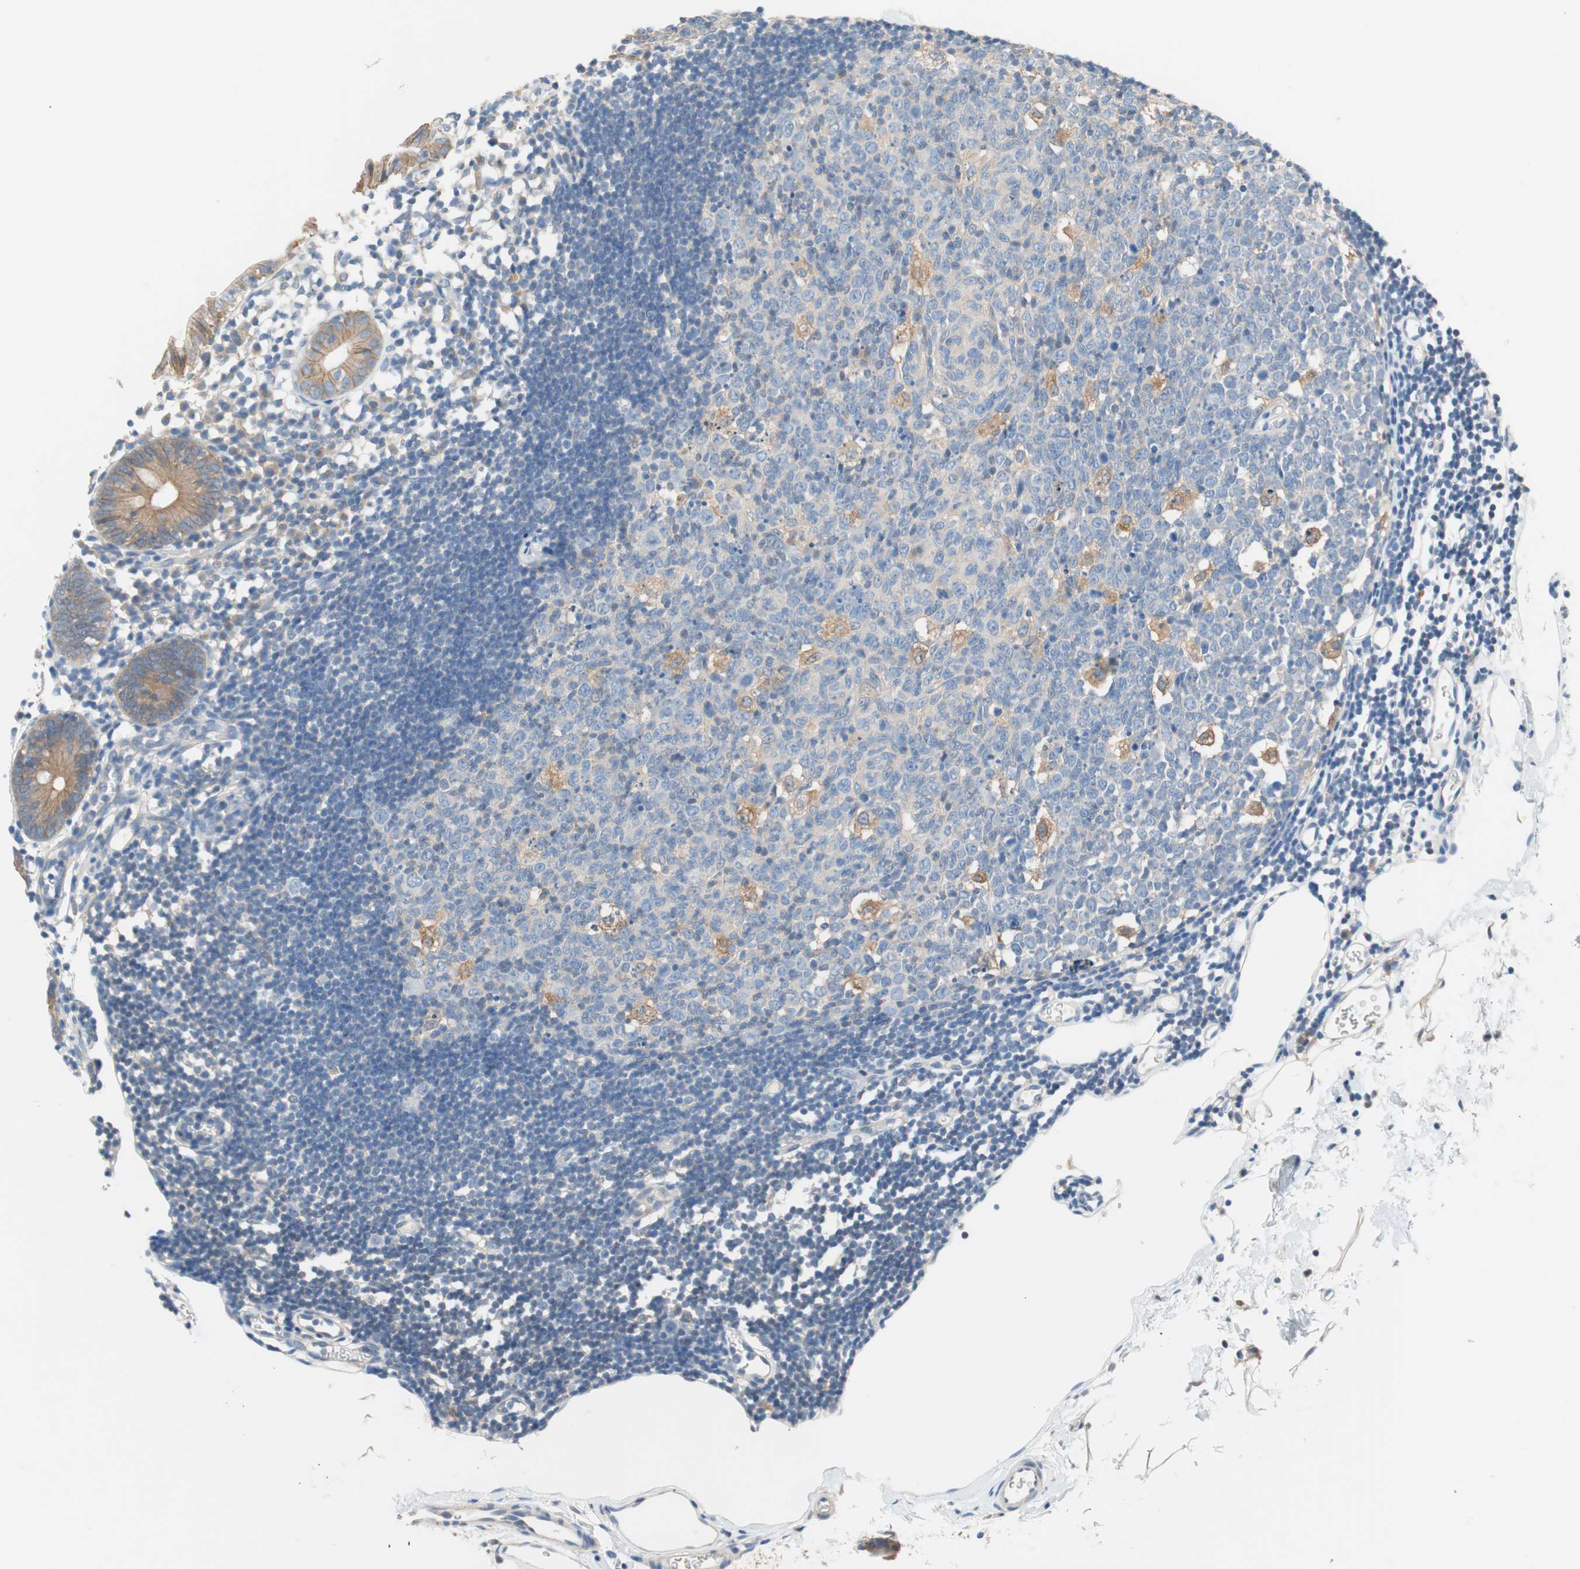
{"staining": {"intensity": "weak", "quantity": "25%-75%", "location": "cytoplasmic/membranous"}, "tissue": "colon", "cell_type": "Endothelial cells", "image_type": "normal", "snomed": [{"axis": "morphology", "description": "Normal tissue, NOS"}, {"axis": "morphology", "description": "Adenocarcinoma, NOS"}, {"axis": "topography", "description": "Colon"}, {"axis": "topography", "description": "Peripheral nerve tissue"}], "caption": "Endothelial cells show low levels of weak cytoplasmic/membranous staining in approximately 25%-75% of cells in unremarkable human colon. The staining was performed using DAB to visualize the protein expression in brown, while the nuclei were stained in blue with hematoxylin (Magnification: 20x).", "gene": "GLUL", "patient": {"sex": "male", "age": 14}}